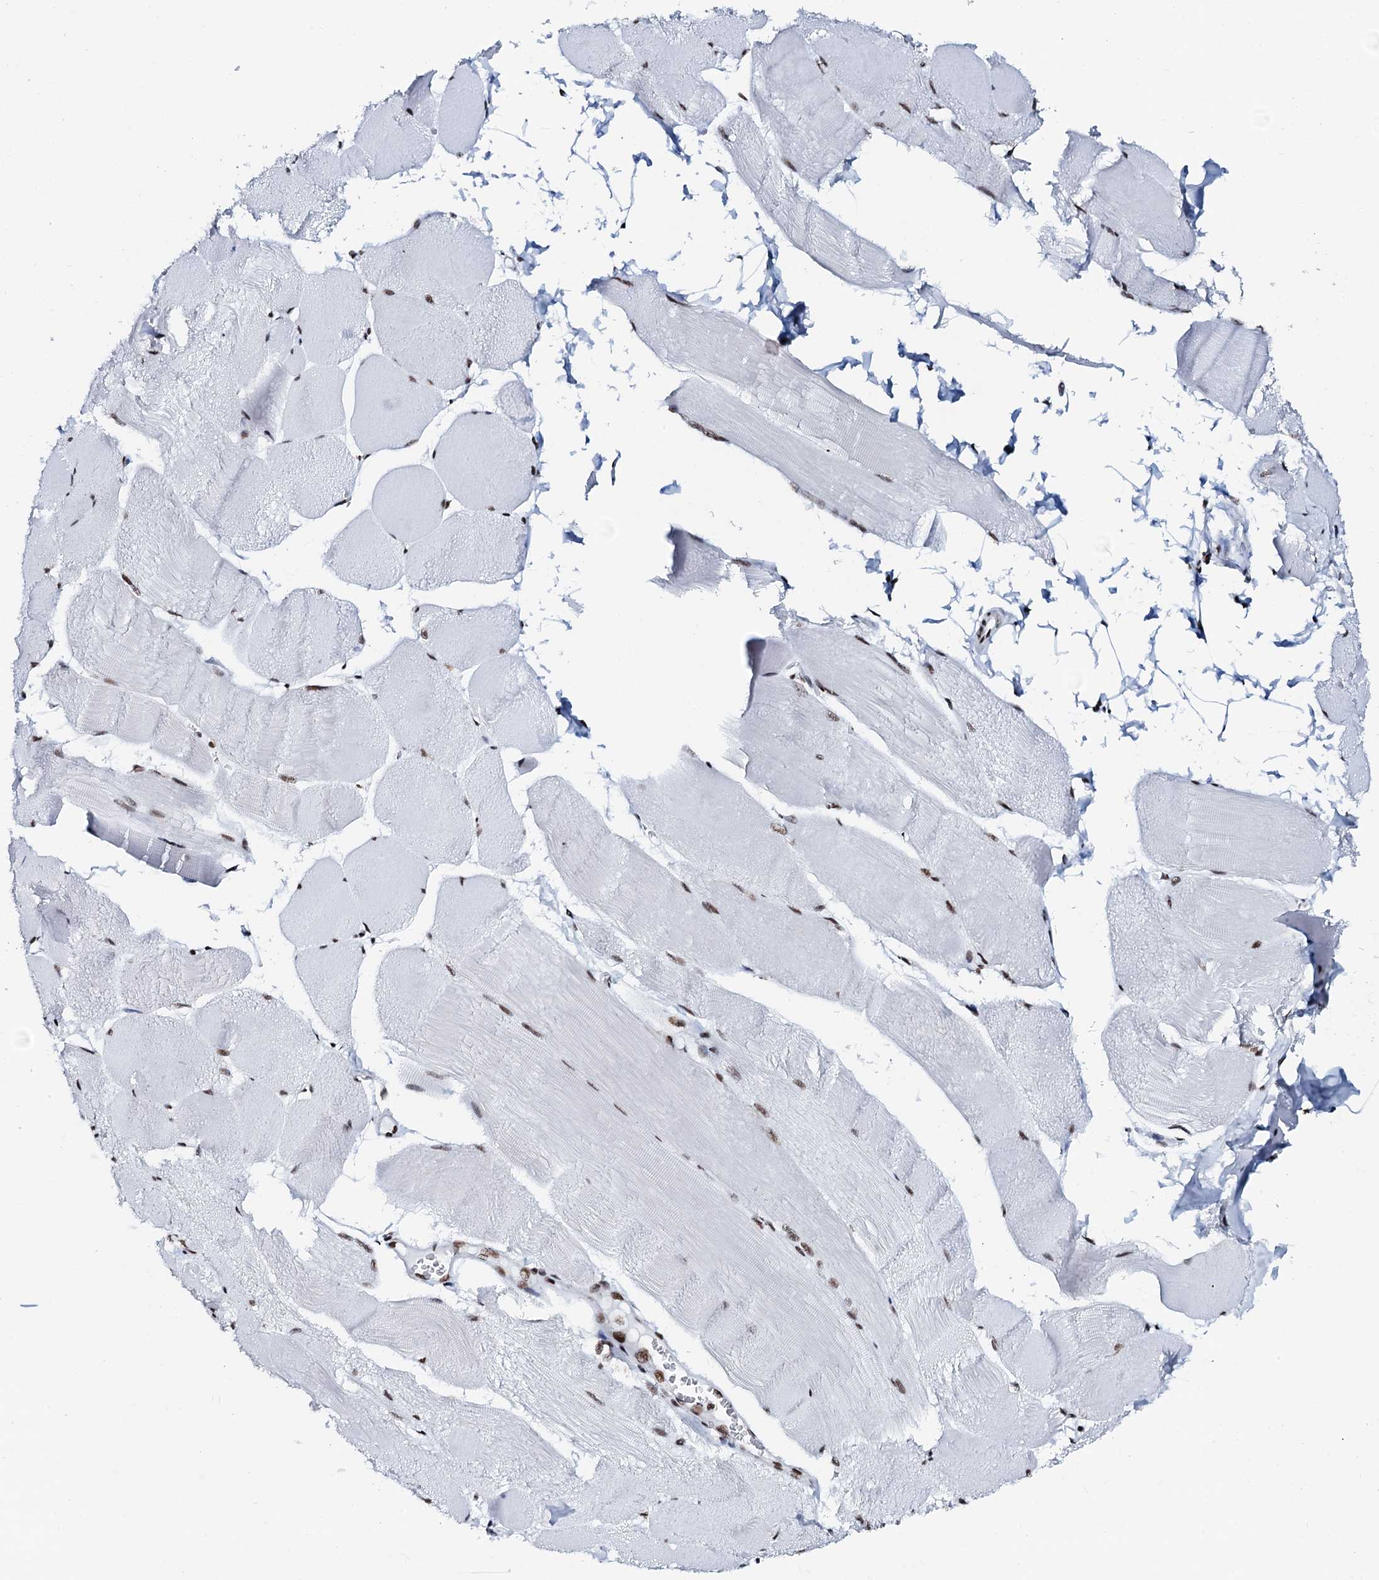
{"staining": {"intensity": "moderate", "quantity": "25%-75%", "location": "nuclear"}, "tissue": "skeletal muscle", "cell_type": "Myocytes", "image_type": "normal", "snomed": [{"axis": "morphology", "description": "Normal tissue, NOS"}, {"axis": "morphology", "description": "Basal cell carcinoma"}, {"axis": "topography", "description": "Skeletal muscle"}], "caption": "Human skeletal muscle stained with a protein marker demonstrates moderate staining in myocytes.", "gene": "NKAPD1", "patient": {"sex": "female", "age": 64}}